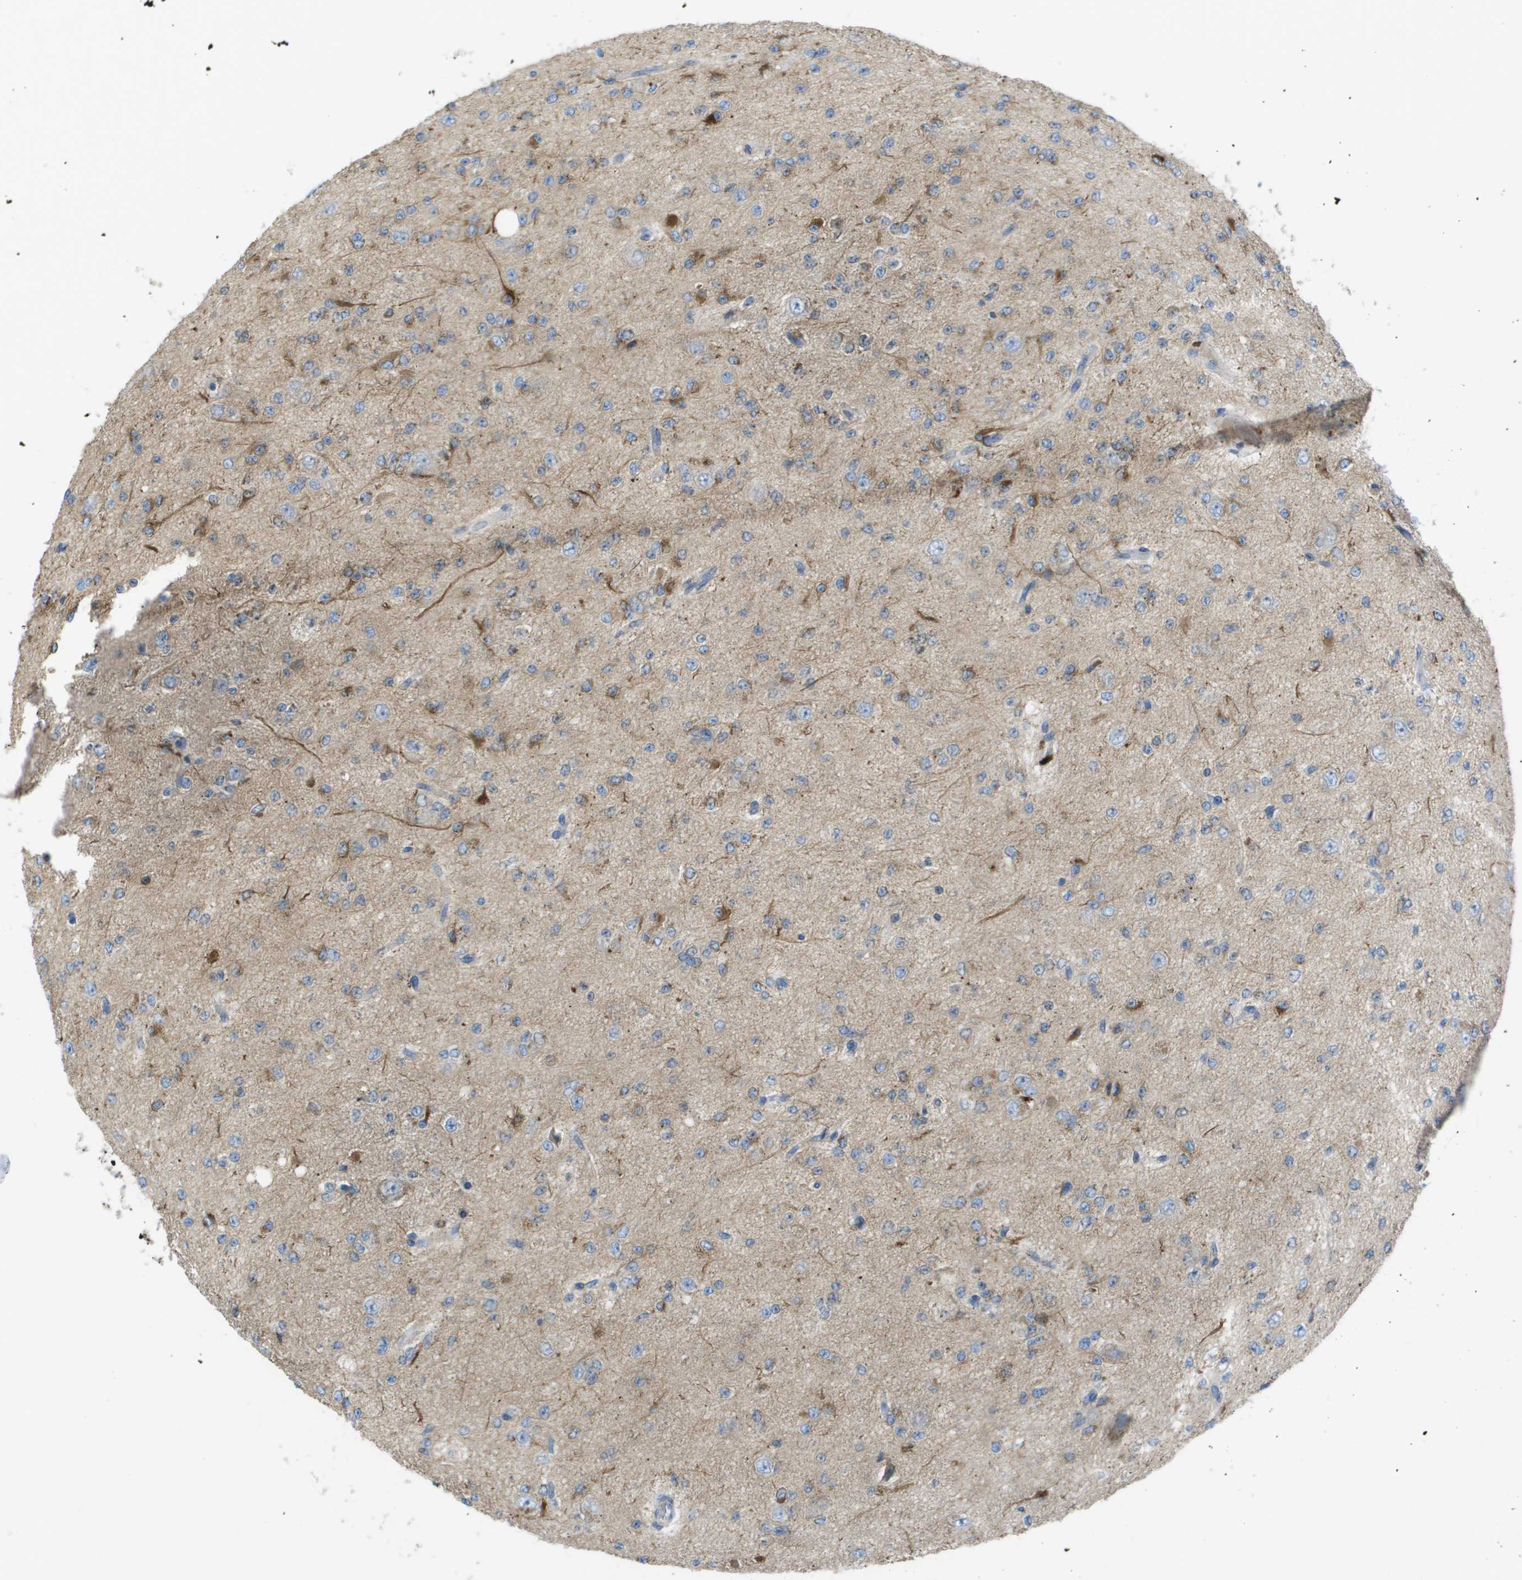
{"staining": {"intensity": "negative", "quantity": "none", "location": "none"}, "tissue": "glioma", "cell_type": "Tumor cells", "image_type": "cancer", "snomed": [{"axis": "morphology", "description": "Glioma, malignant, High grade"}, {"axis": "topography", "description": "pancreas cauda"}], "caption": "Tumor cells are negative for protein expression in human malignant glioma (high-grade).", "gene": "CLCN2", "patient": {"sex": "male", "age": 60}}